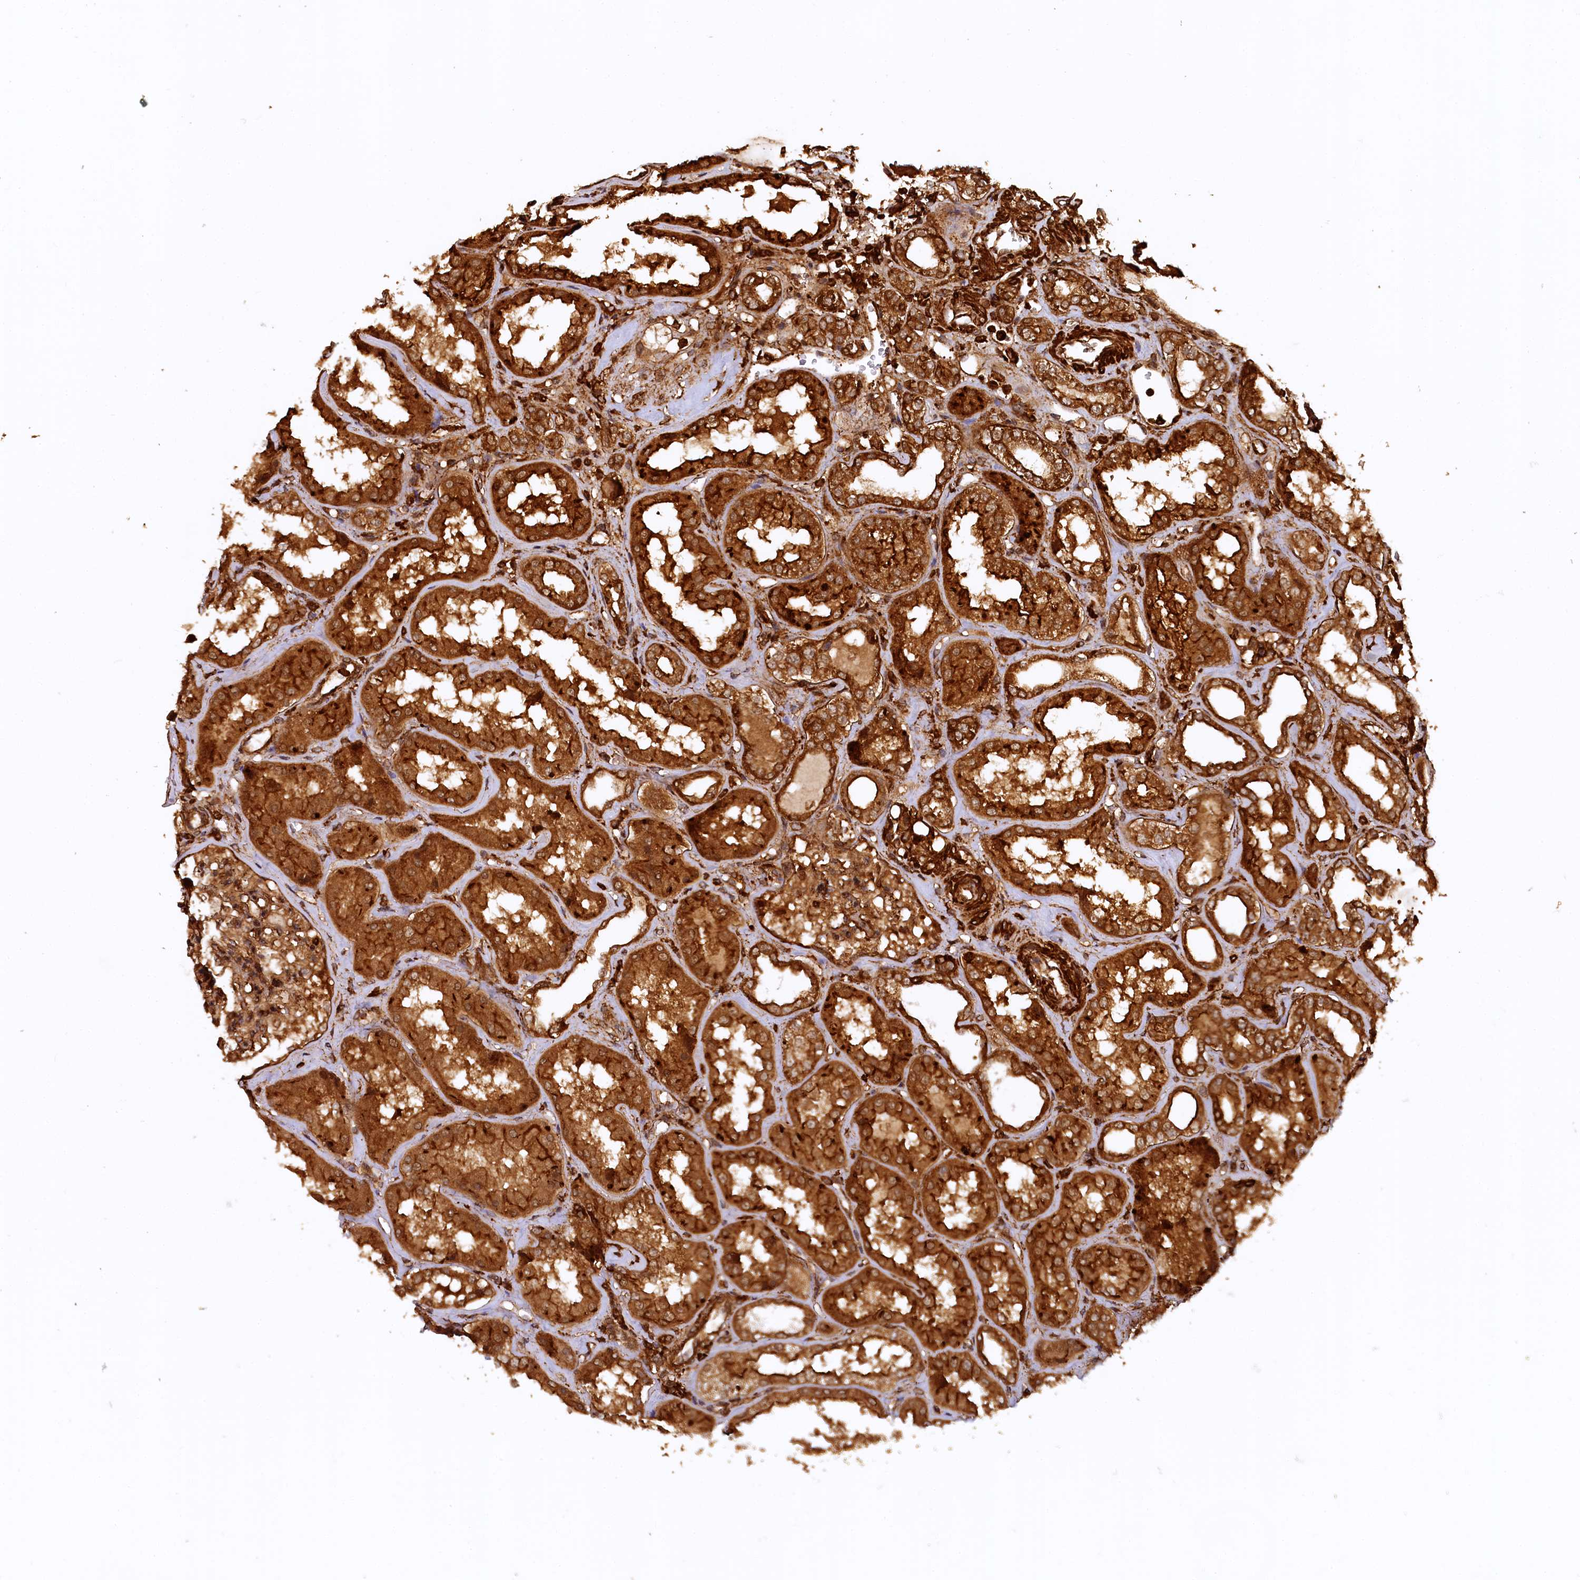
{"staining": {"intensity": "moderate", "quantity": ">75%", "location": "cytoplasmic/membranous"}, "tissue": "kidney", "cell_type": "Cells in glomeruli", "image_type": "normal", "snomed": [{"axis": "morphology", "description": "Normal tissue, NOS"}, {"axis": "topography", "description": "Kidney"}], "caption": "Immunohistochemical staining of unremarkable human kidney exhibits moderate cytoplasmic/membranous protein staining in about >75% of cells in glomeruli.", "gene": "STUB1", "patient": {"sex": "female", "age": 56}}